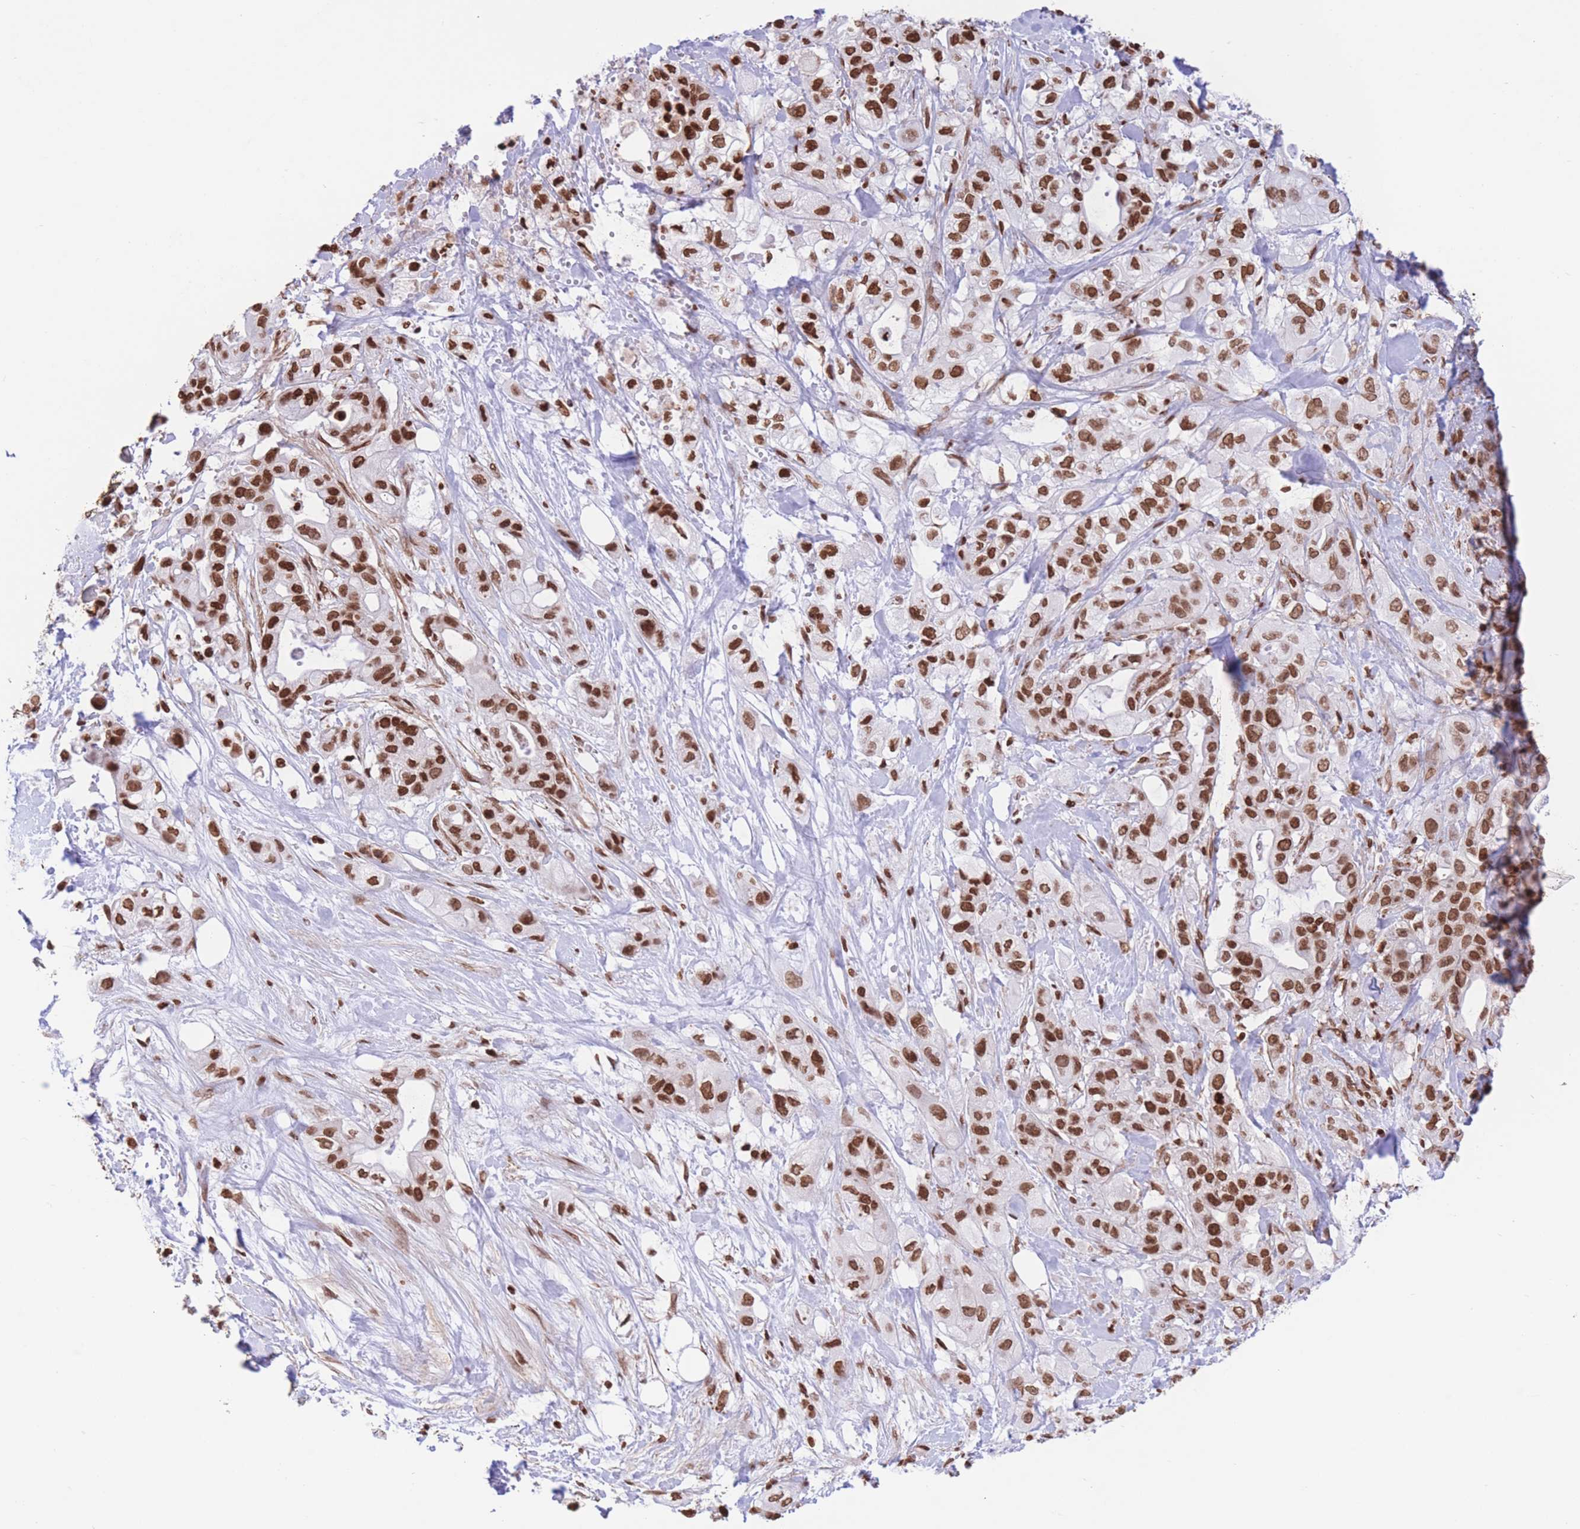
{"staining": {"intensity": "strong", "quantity": ">75%", "location": "nuclear"}, "tissue": "pancreatic cancer", "cell_type": "Tumor cells", "image_type": "cancer", "snomed": [{"axis": "morphology", "description": "Adenocarcinoma, NOS"}, {"axis": "topography", "description": "Pancreas"}], "caption": "Strong nuclear protein staining is identified in about >75% of tumor cells in adenocarcinoma (pancreatic). (IHC, brightfield microscopy, high magnification).", "gene": "H2BC11", "patient": {"sex": "male", "age": 44}}